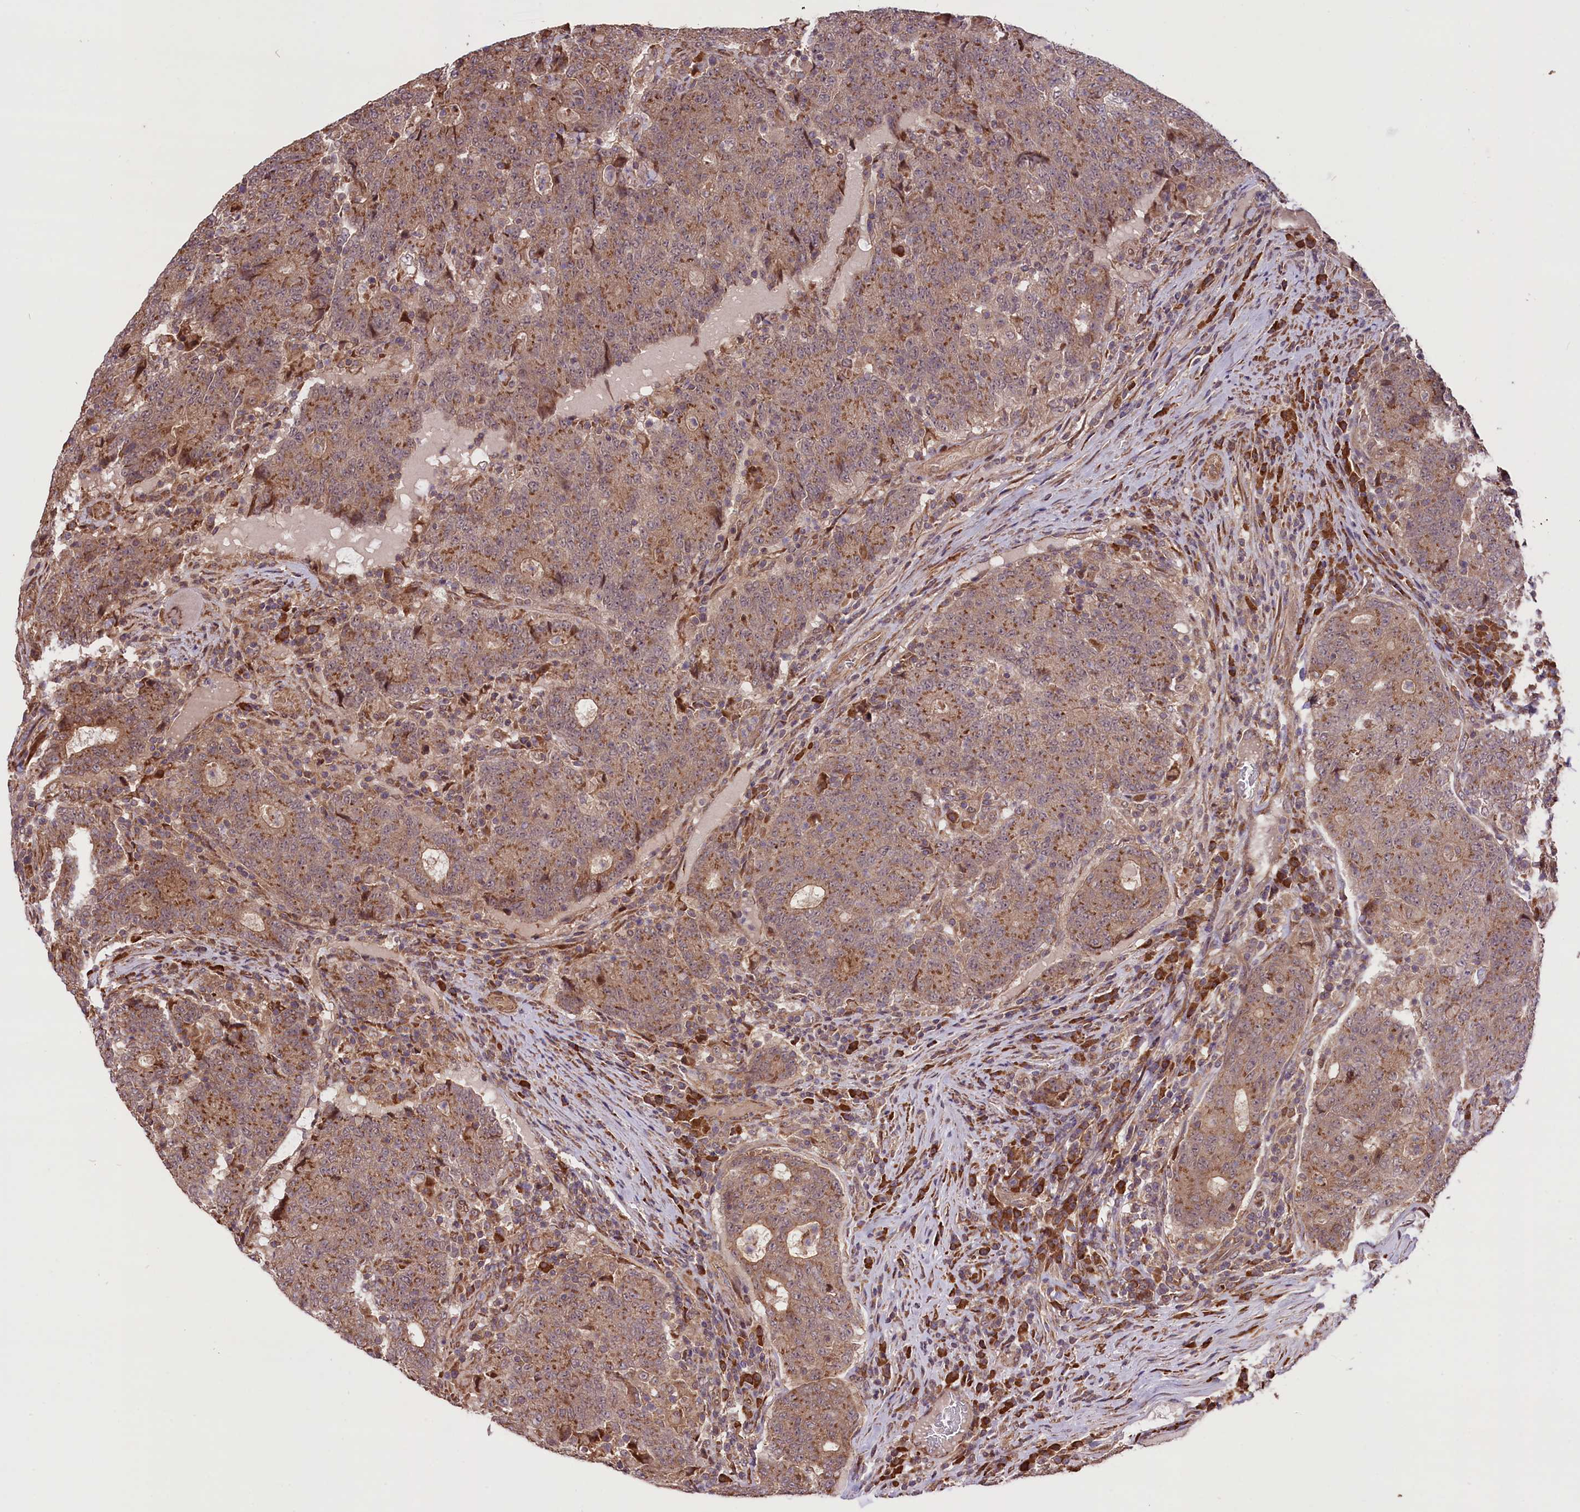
{"staining": {"intensity": "moderate", "quantity": ">75%", "location": "cytoplasmic/membranous"}, "tissue": "colorectal cancer", "cell_type": "Tumor cells", "image_type": "cancer", "snomed": [{"axis": "morphology", "description": "Adenocarcinoma, NOS"}, {"axis": "topography", "description": "Colon"}], "caption": "Immunohistochemical staining of colorectal cancer demonstrates medium levels of moderate cytoplasmic/membranous expression in about >75% of tumor cells.", "gene": "HDAC5", "patient": {"sex": "female", "age": 75}}